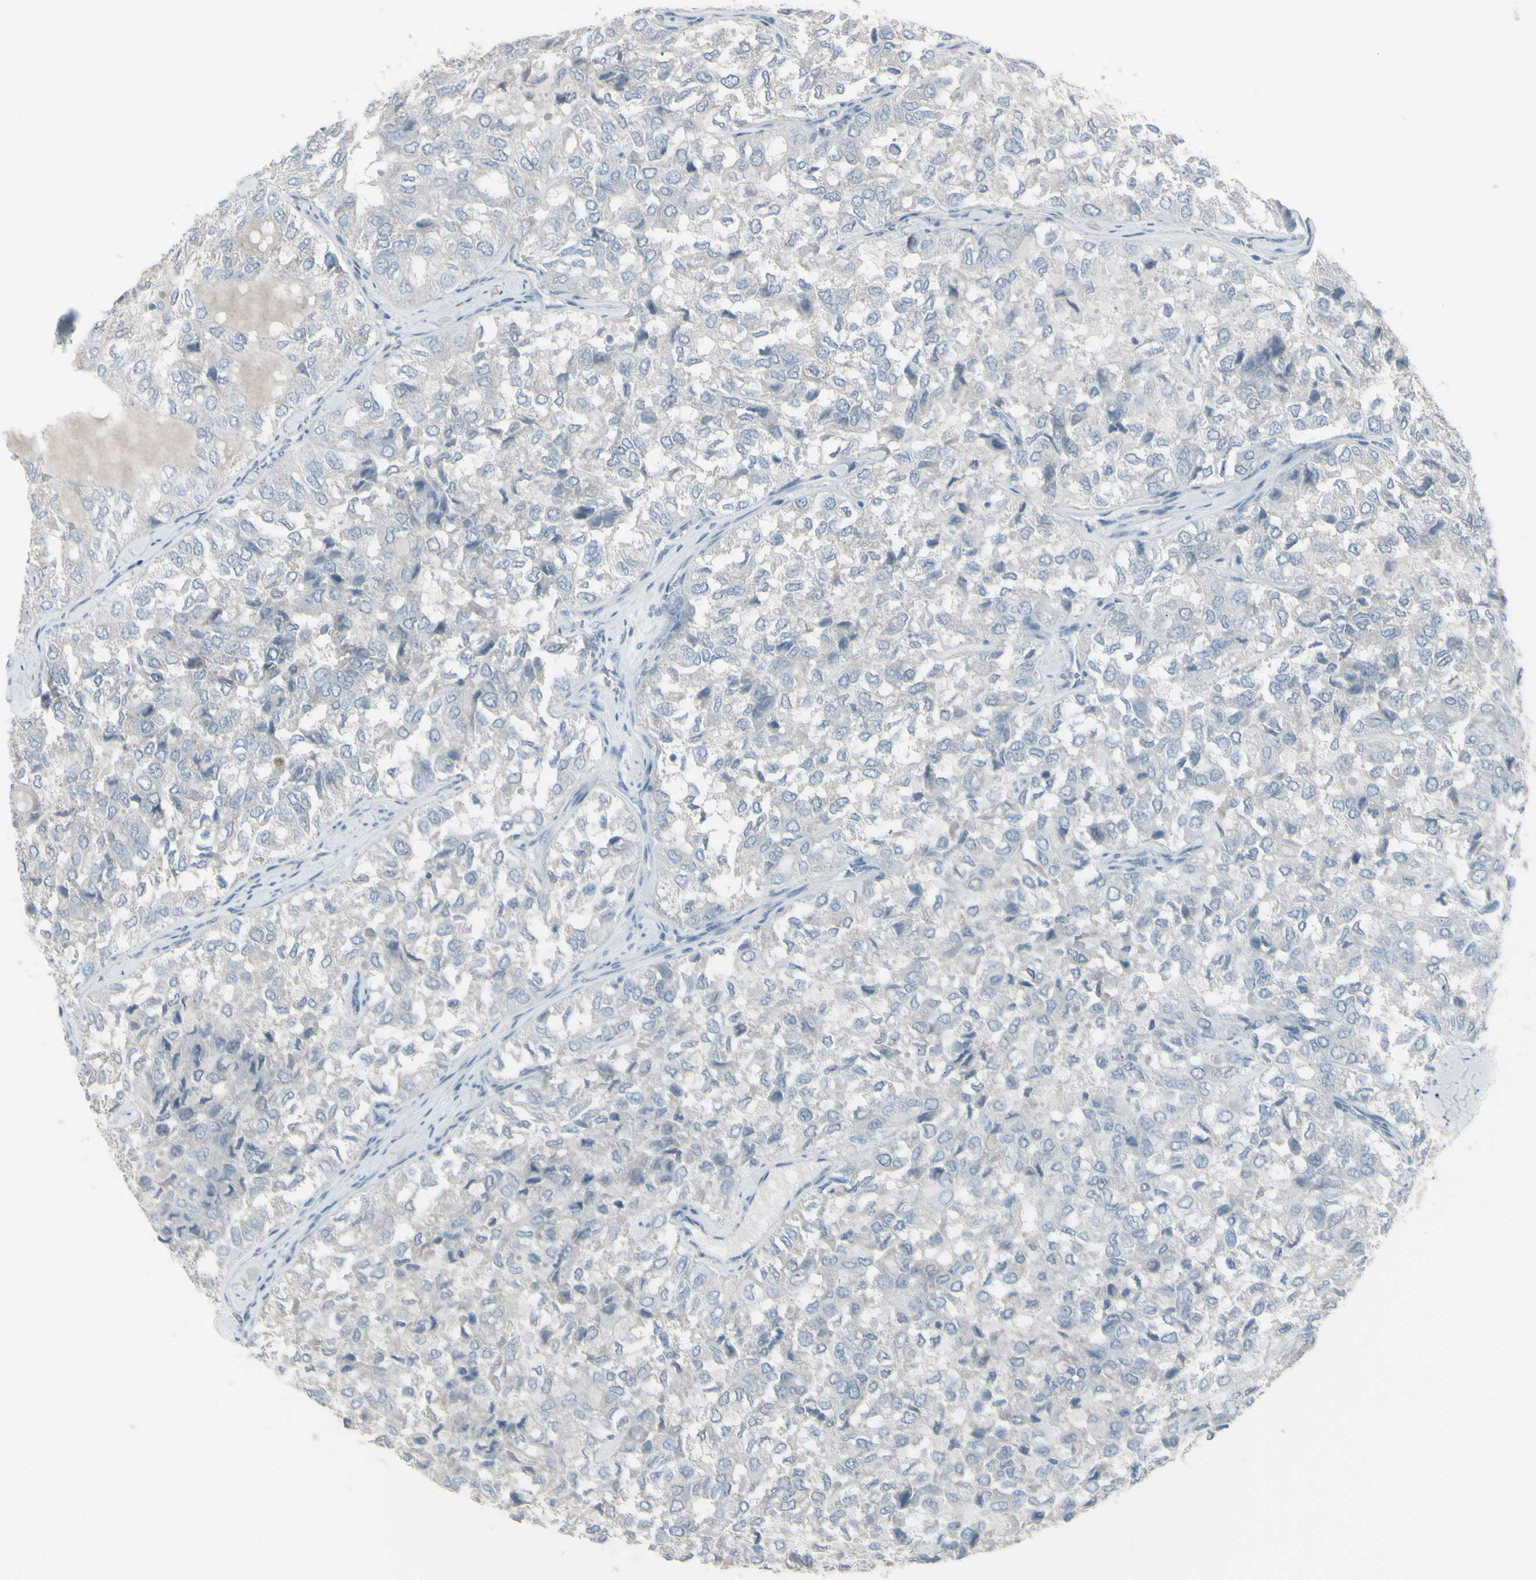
{"staining": {"intensity": "negative", "quantity": "none", "location": "none"}, "tissue": "thyroid cancer", "cell_type": "Tumor cells", "image_type": "cancer", "snomed": [{"axis": "morphology", "description": "Follicular adenoma carcinoma, NOS"}, {"axis": "topography", "description": "Thyroid gland"}], "caption": "Tumor cells are negative for brown protein staining in thyroid follicular adenoma carcinoma.", "gene": "RAB3A", "patient": {"sex": "male", "age": 75}}